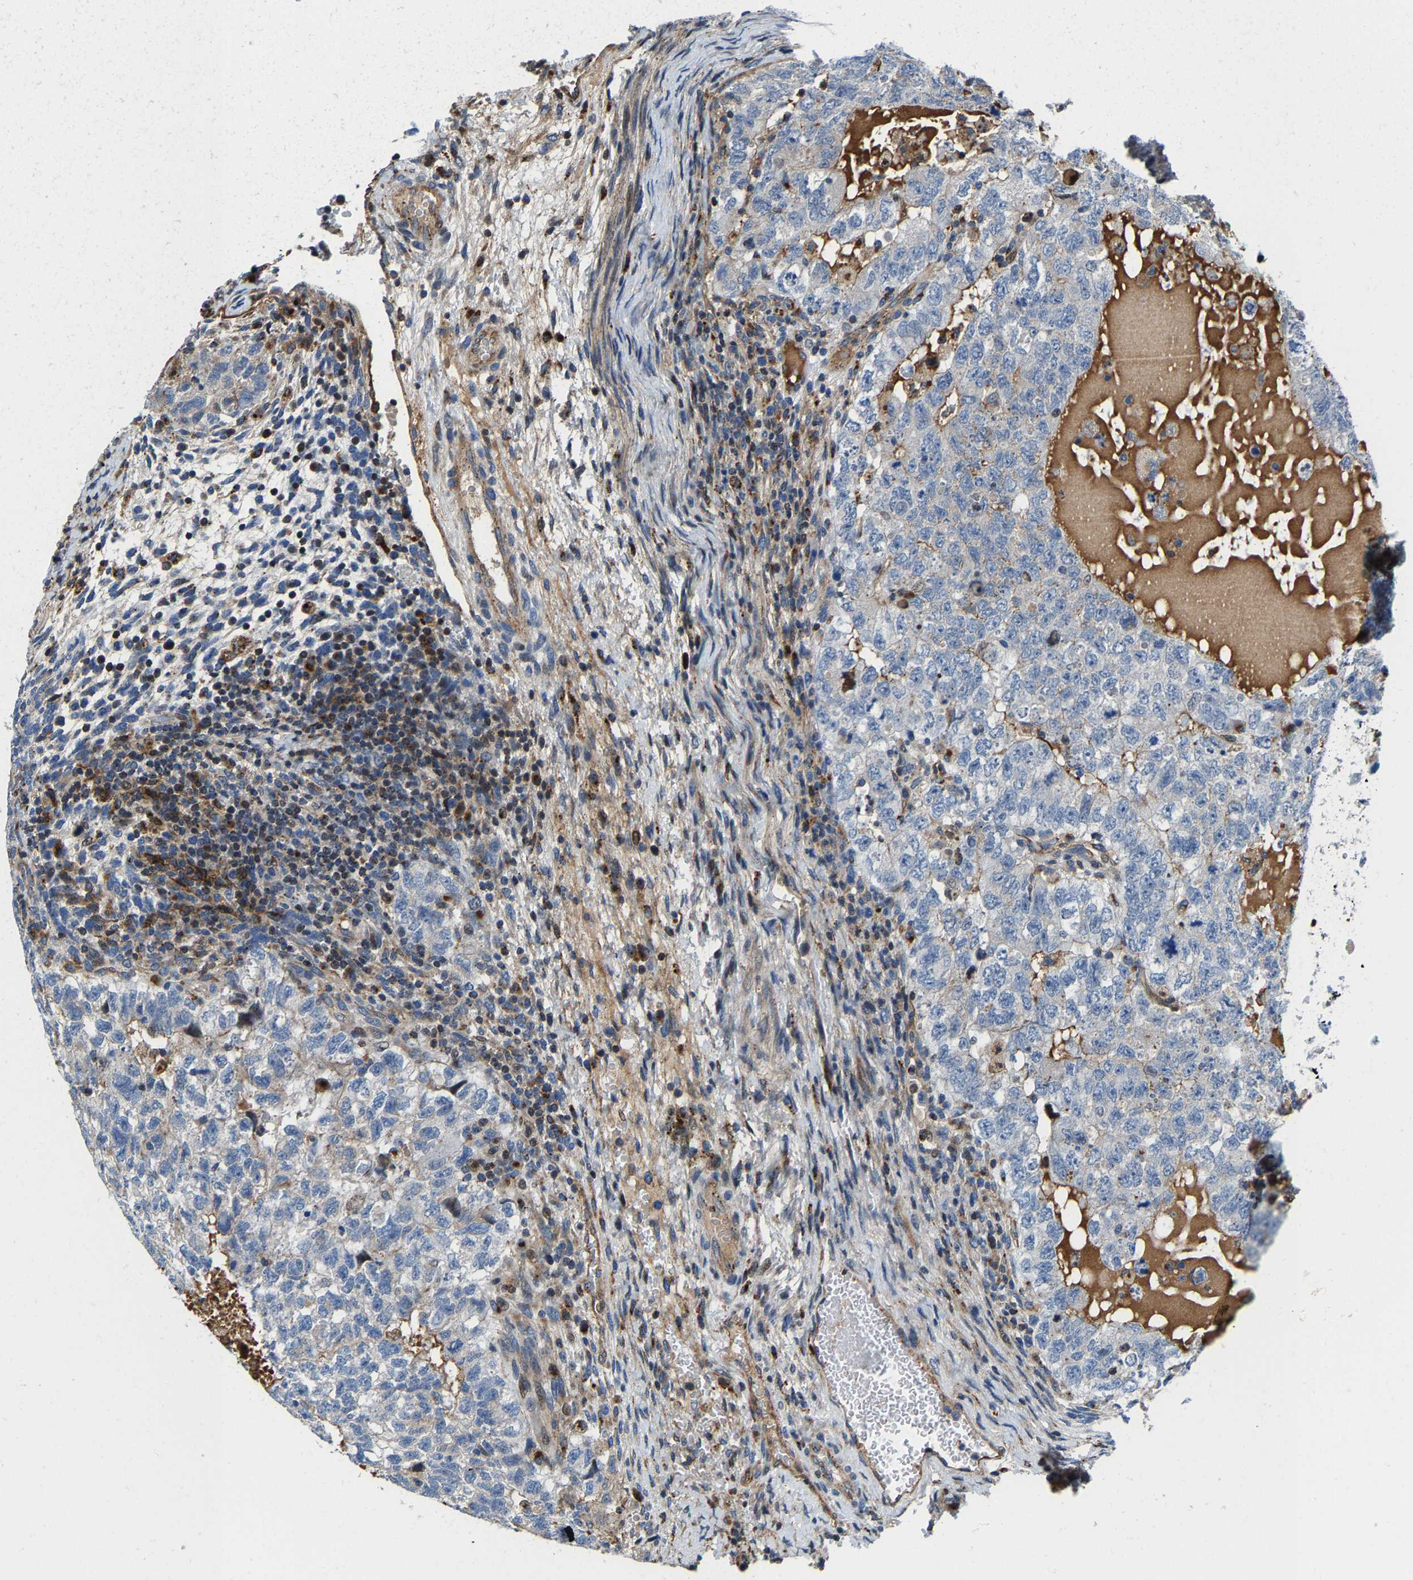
{"staining": {"intensity": "negative", "quantity": "none", "location": "none"}, "tissue": "testis cancer", "cell_type": "Tumor cells", "image_type": "cancer", "snomed": [{"axis": "morphology", "description": "Carcinoma, Embryonal, NOS"}, {"axis": "topography", "description": "Testis"}], "caption": "This is a photomicrograph of immunohistochemistry (IHC) staining of testis embryonal carcinoma, which shows no expression in tumor cells. (Immunohistochemistry, brightfield microscopy, high magnification).", "gene": "DPP7", "patient": {"sex": "male", "age": 36}}